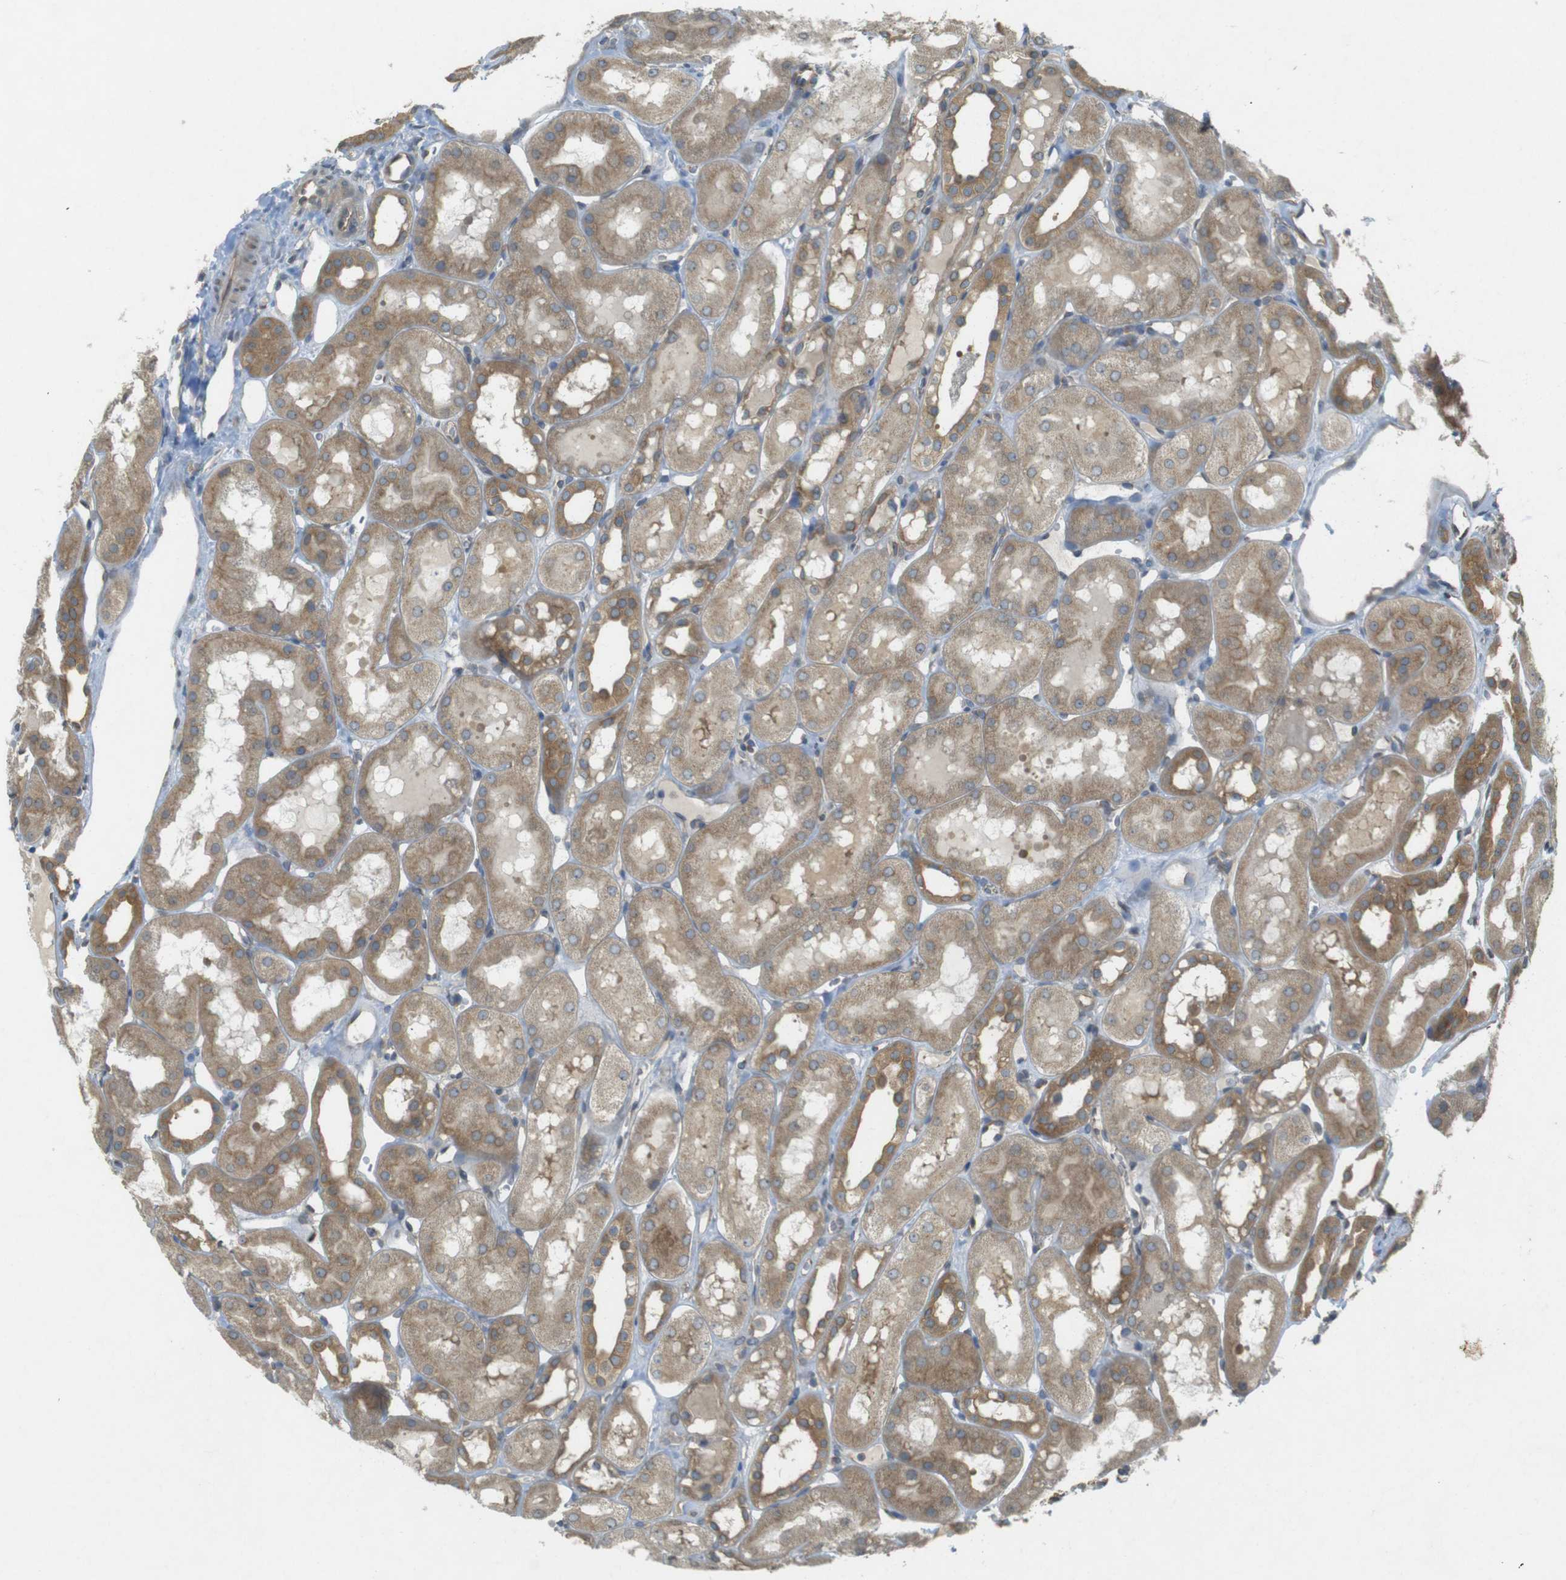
{"staining": {"intensity": "moderate", "quantity": ">75%", "location": "cytoplasmic/membranous"}, "tissue": "kidney", "cell_type": "Cells in glomeruli", "image_type": "normal", "snomed": [{"axis": "morphology", "description": "Normal tissue, NOS"}, {"axis": "topography", "description": "Kidney"}, {"axis": "topography", "description": "Urinary bladder"}], "caption": "DAB immunohistochemical staining of normal human kidney demonstrates moderate cytoplasmic/membranous protein staining in approximately >75% of cells in glomeruli. Ihc stains the protein in brown and the nuclei are stained blue.", "gene": "KIF5B", "patient": {"sex": "male", "age": 16}}